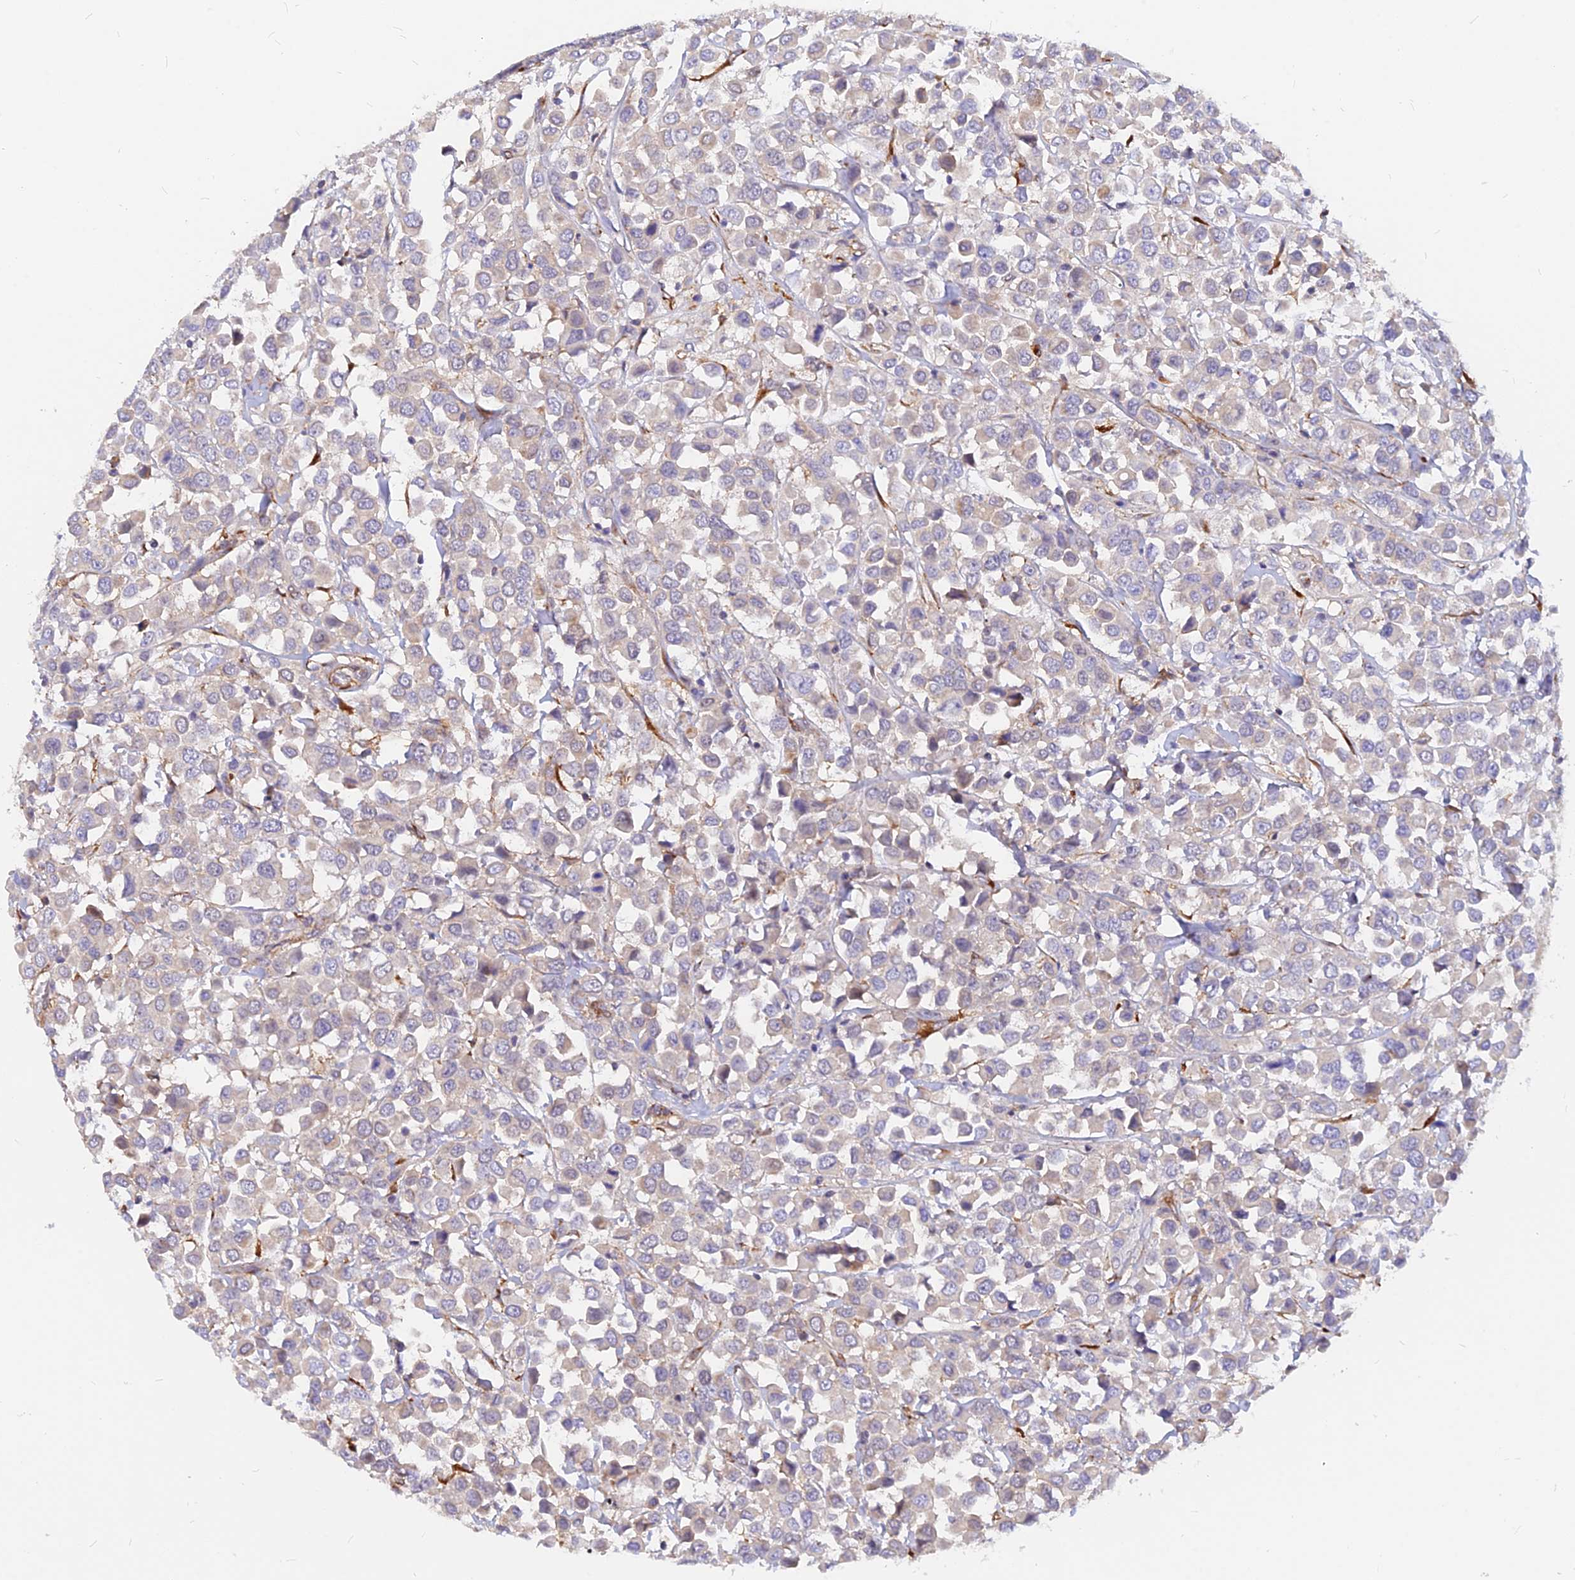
{"staining": {"intensity": "negative", "quantity": "none", "location": "none"}, "tissue": "breast cancer", "cell_type": "Tumor cells", "image_type": "cancer", "snomed": [{"axis": "morphology", "description": "Duct carcinoma"}, {"axis": "topography", "description": "Breast"}], "caption": "DAB immunohistochemical staining of human breast cancer demonstrates no significant staining in tumor cells.", "gene": "VSTM2L", "patient": {"sex": "female", "age": 61}}